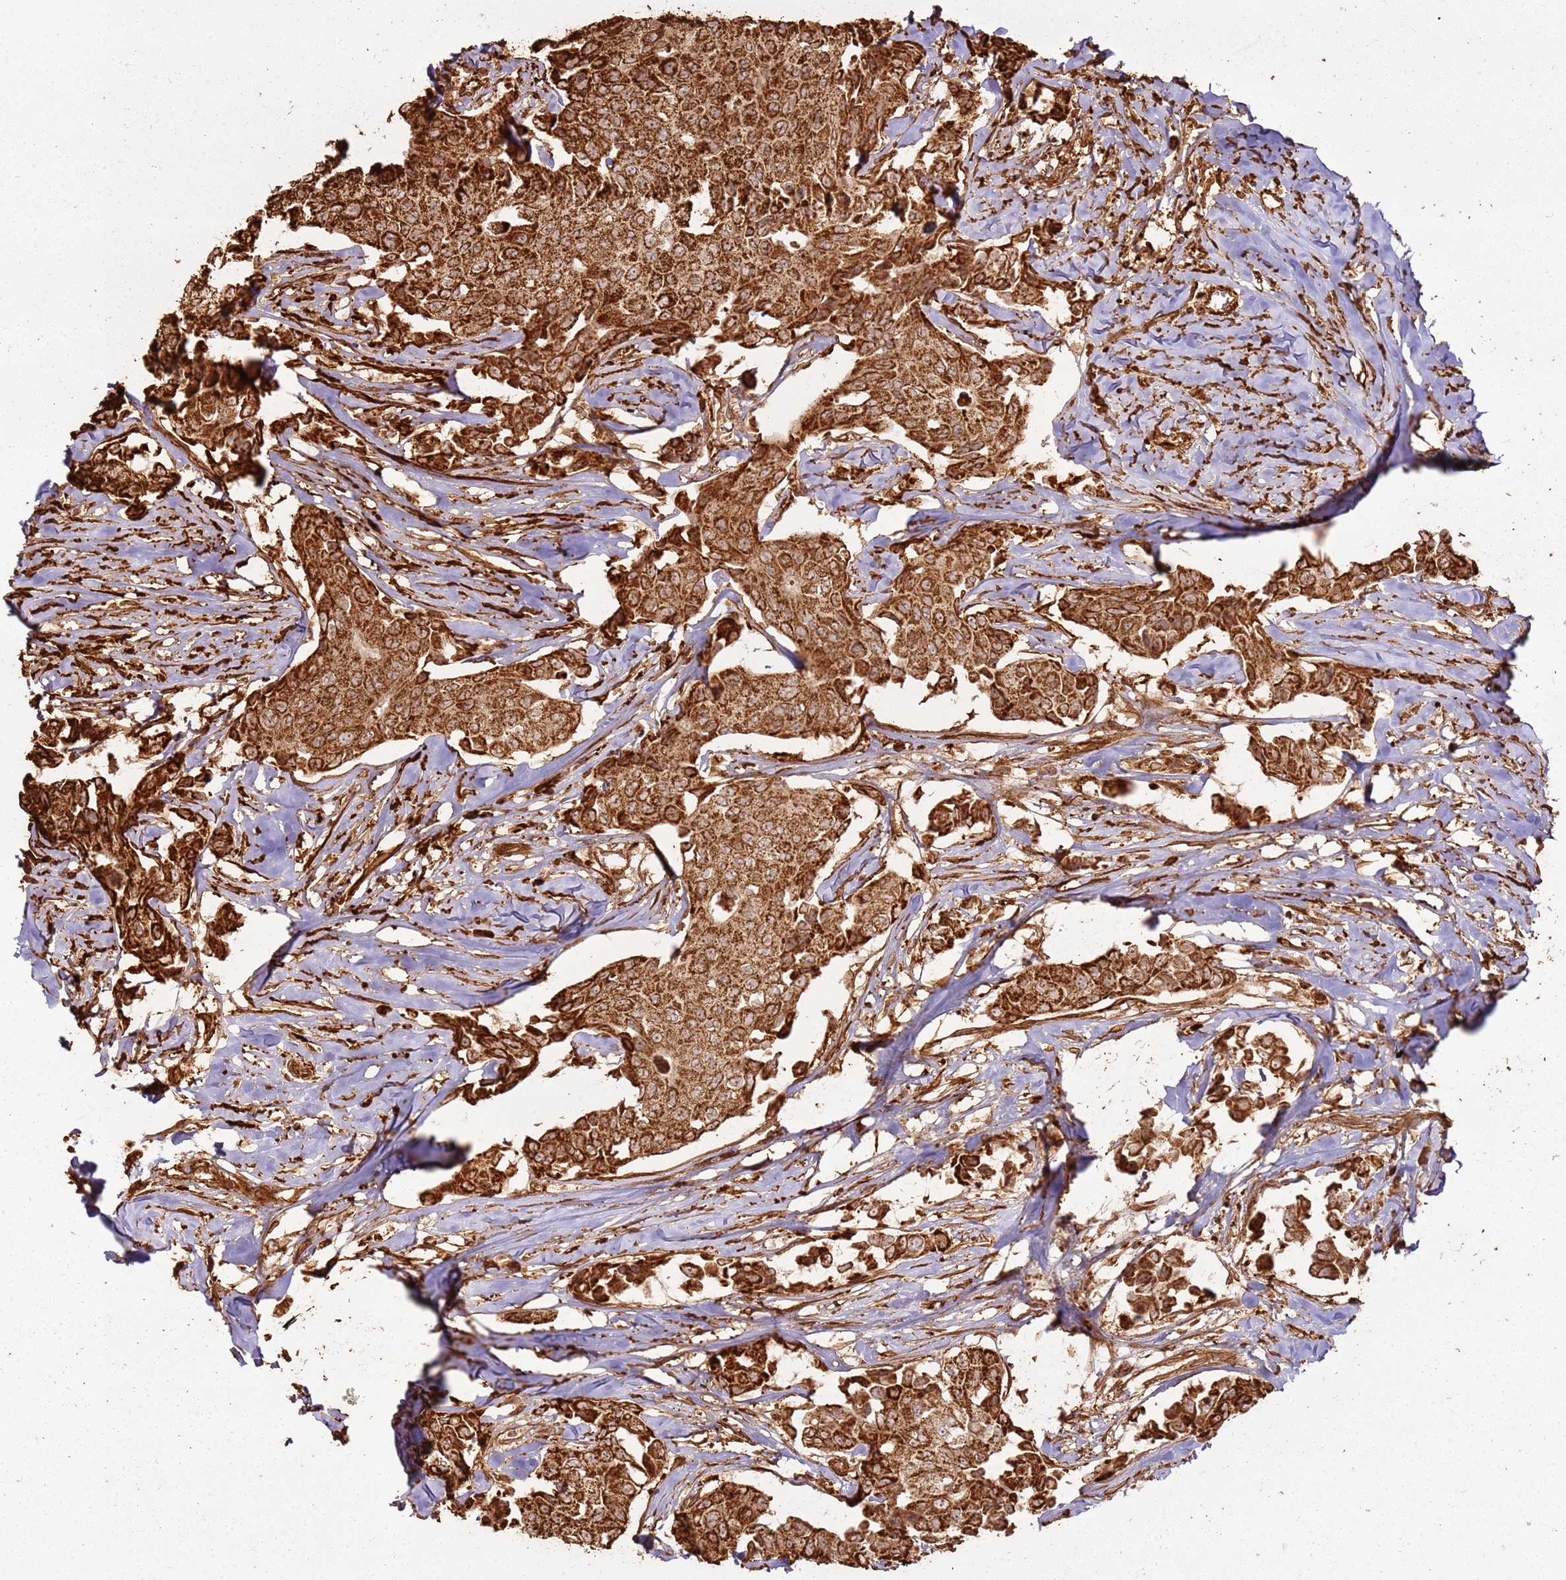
{"staining": {"intensity": "strong", "quantity": ">75%", "location": "cytoplasmic/membranous"}, "tissue": "breast cancer", "cell_type": "Tumor cells", "image_type": "cancer", "snomed": [{"axis": "morphology", "description": "Duct carcinoma"}, {"axis": "topography", "description": "Breast"}], "caption": "Breast cancer (infiltrating ductal carcinoma) tissue exhibits strong cytoplasmic/membranous staining in about >75% of tumor cells The staining was performed using DAB (3,3'-diaminobenzidine) to visualize the protein expression in brown, while the nuclei were stained in blue with hematoxylin (Magnification: 20x).", "gene": "DDX59", "patient": {"sex": "female", "age": 80}}